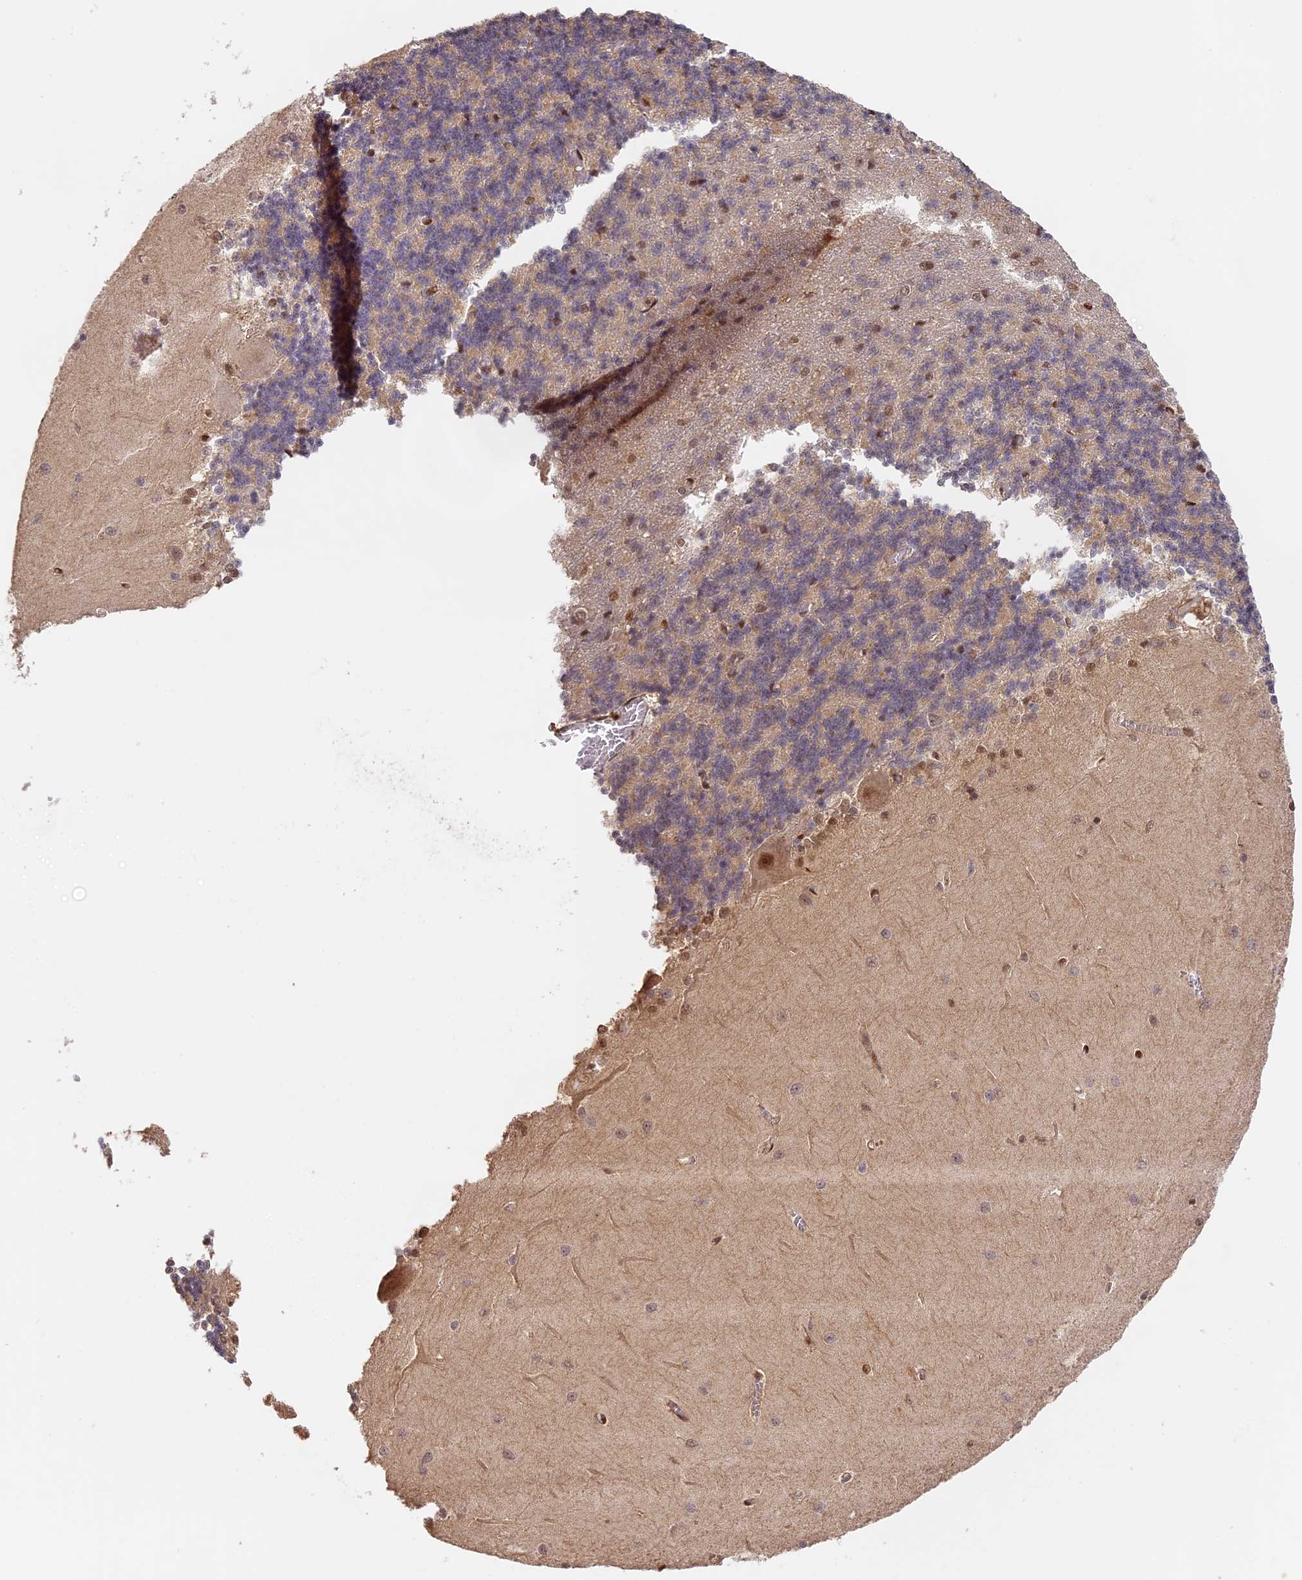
{"staining": {"intensity": "weak", "quantity": ">75%", "location": "cytoplasmic/membranous"}, "tissue": "cerebellum", "cell_type": "Cells in granular layer", "image_type": "normal", "snomed": [{"axis": "morphology", "description": "Normal tissue, NOS"}, {"axis": "topography", "description": "Cerebellum"}], "caption": "Immunohistochemistry (DAB) staining of normal cerebellum displays weak cytoplasmic/membranous protein staining in approximately >75% of cells in granular layer. (DAB IHC, brown staining for protein, blue staining for nuclei).", "gene": "MYBL2", "patient": {"sex": "male", "age": 37}}